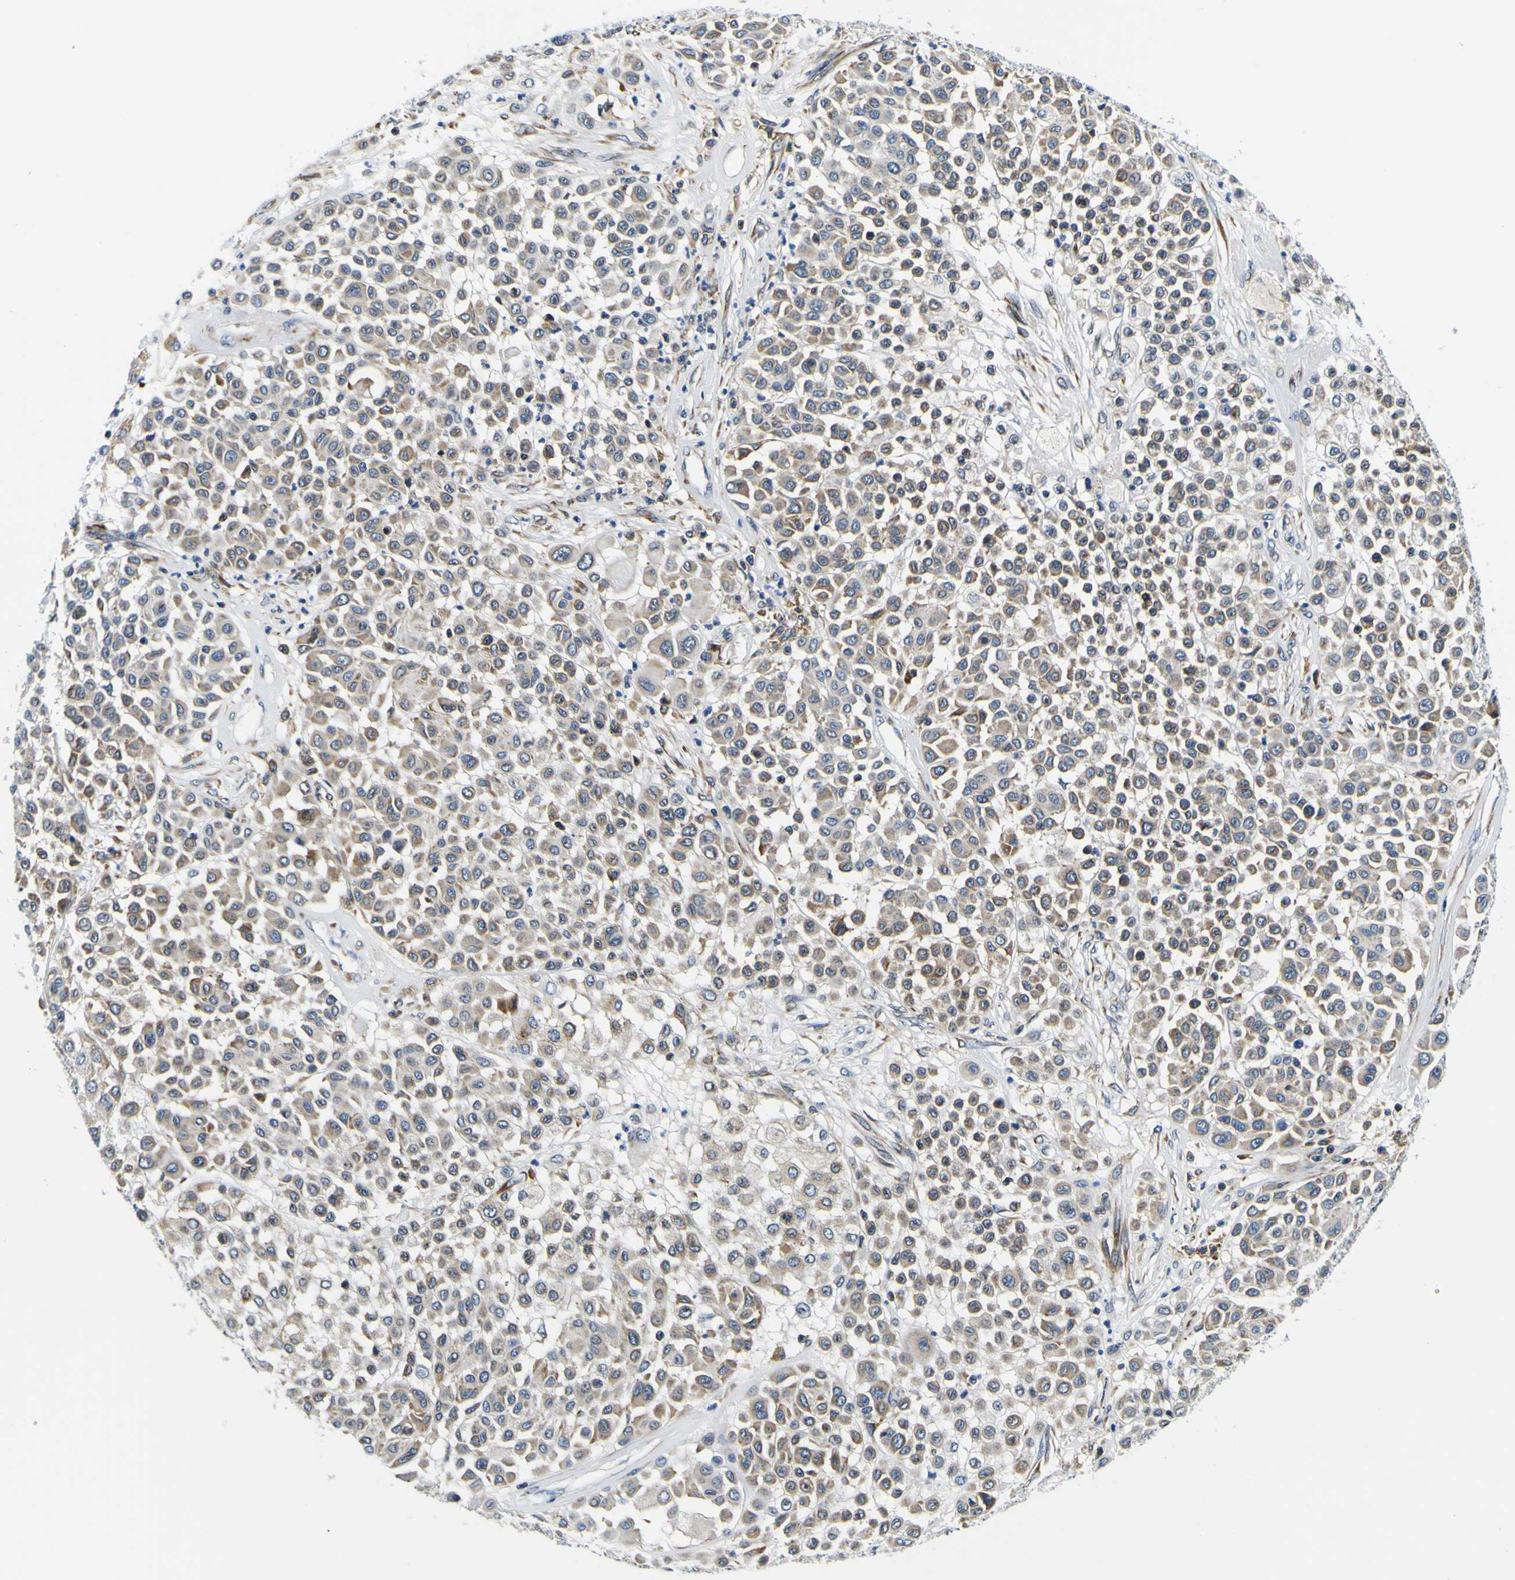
{"staining": {"intensity": "weak", "quantity": ">75%", "location": "cytoplasmic/membranous"}, "tissue": "melanoma", "cell_type": "Tumor cells", "image_type": "cancer", "snomed": [{"axis": "morphology", "description": "Malignant melanoma, Metastatic site"}, {"axis": "topography", "description": "Soft tissue"}], "caption": "An image showing weak cytoplasmic/membranous expression in approximately >75% of tumor cells in malignant melanoma (metastatic site), as visualized by brown immunohistochemical staining.", "gene": "NLRP3", "patient": {"sex": "male", "age": 41}}